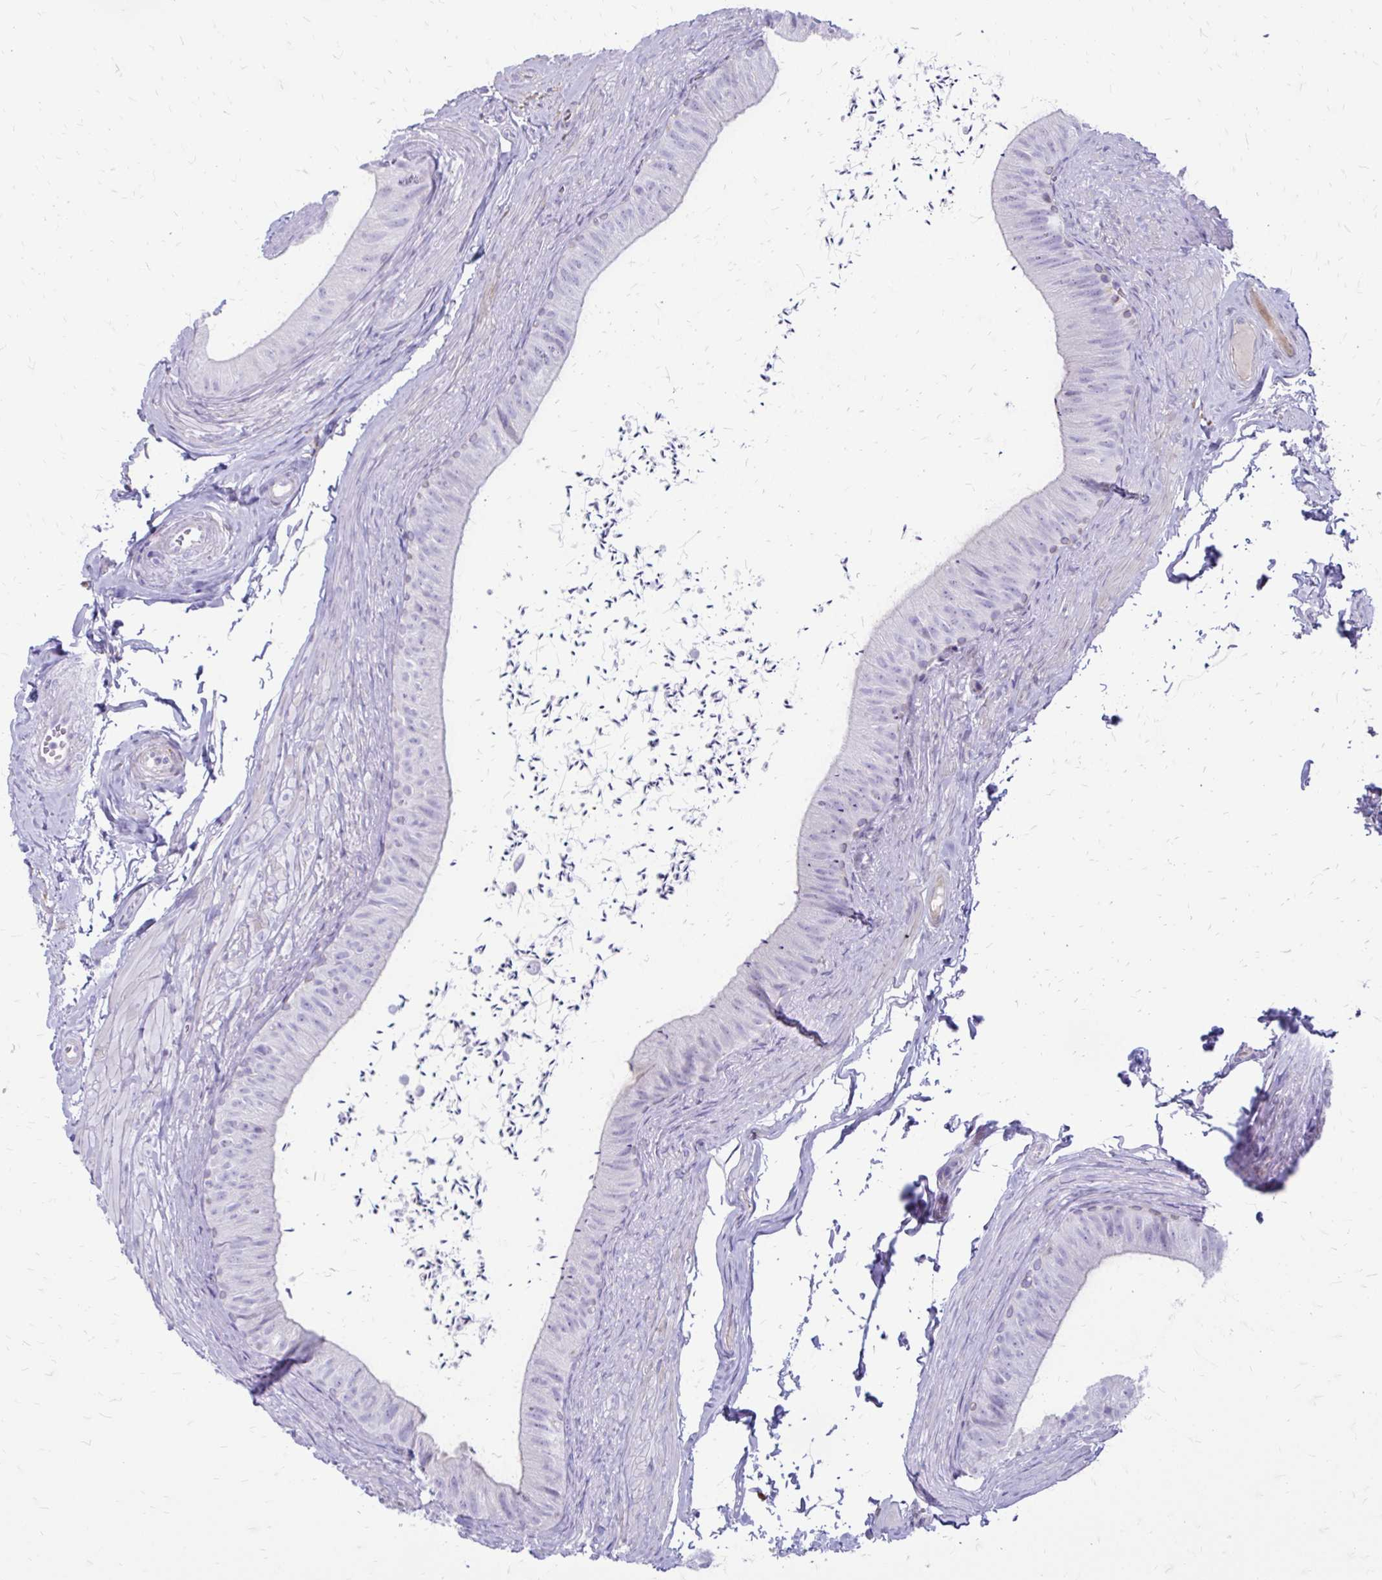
{"staining": {"intensity": "negative", "quantity": "none", "location": "none"}, "tissue": "epididymis", "cell_type": "Glandular cells", "image_type": "normal", "snomed": [{"axis": "morphology", "description": "Normal tissue, NOS"}, {"axis": "topography", "description": "Epididymis, spermatic cord, NOS"}, {"axis": "topography", "description": "Epididymis"}, {"axis": "topography", "description": "Peripheral nerve tissue"}], "caption": "DAB (3,3'-diaminobenzidine) immunohistochemical staining of benign epididymis displays no significant positivity in glandular cells. The staining was performed using DAB to visualize the protein expression in brown, while the nuclei were stained in blue with hematoxylin (Magnification: 20x).", "gene": "SIGLEC11", "patient": {"sex": "male", "age": 29}}